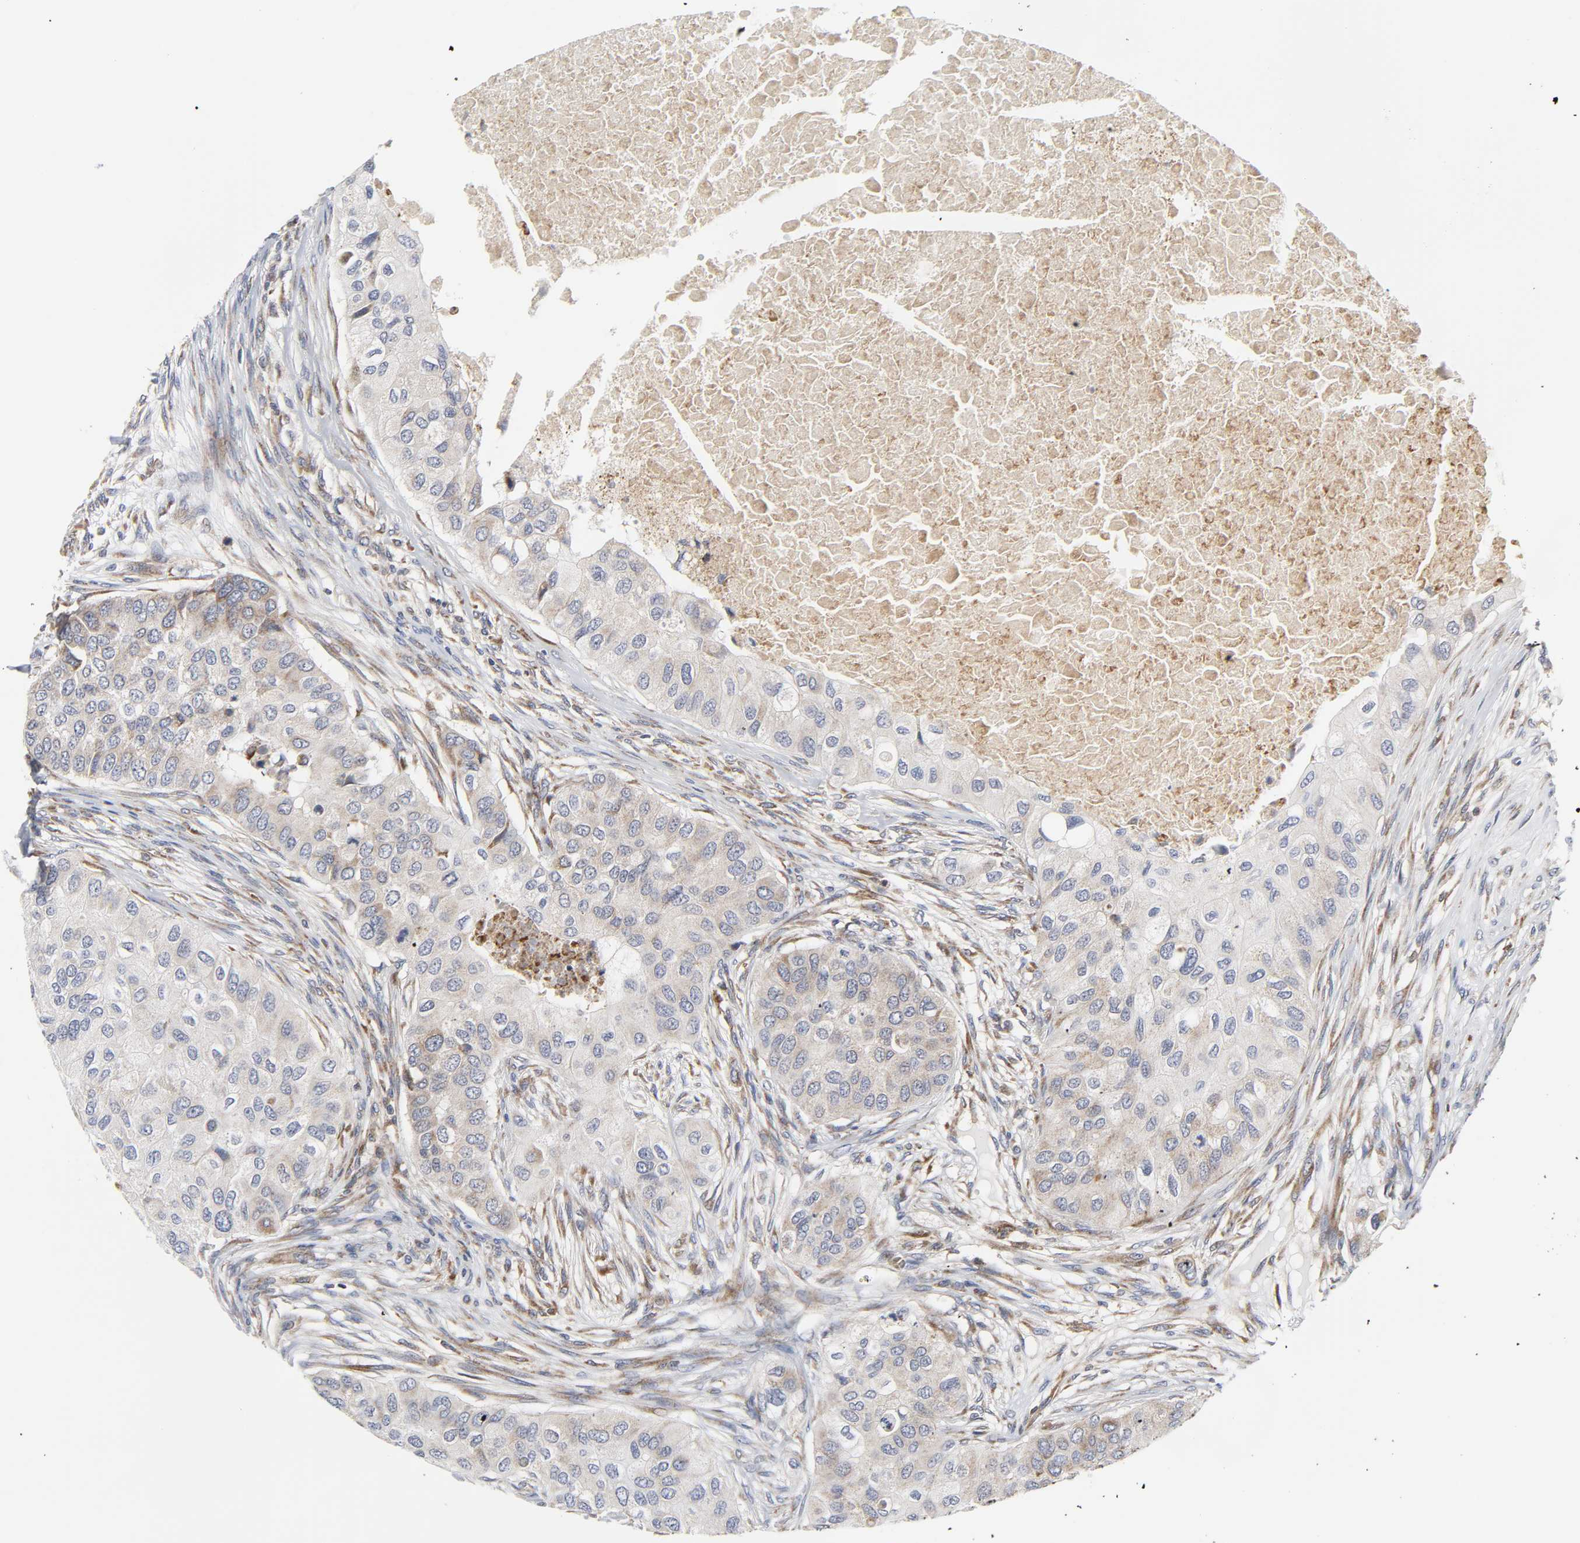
{"staining": {"intensity": "weak", "quantity": "<25%", "location": "cytoplasmic/membranous"}, "tissue": "breast cancer", "cell_type": "Tumor cells", "image_type": "cancer", "snomed": [{"axis": "morphology", "description": "Normal tissue, NOS"}, {"axis": "morphology", "description": "Duct carcinoma"}, {"axis": "topography", "description": "Breast"}], "caption": "DAB (3,3'-diaminobenzidine) immunohistochemical staining of human breast cancer exhibits no significant expression in tumor cells.", "gene": "BAX", "patient": {"sex": "female", "age": 49}}